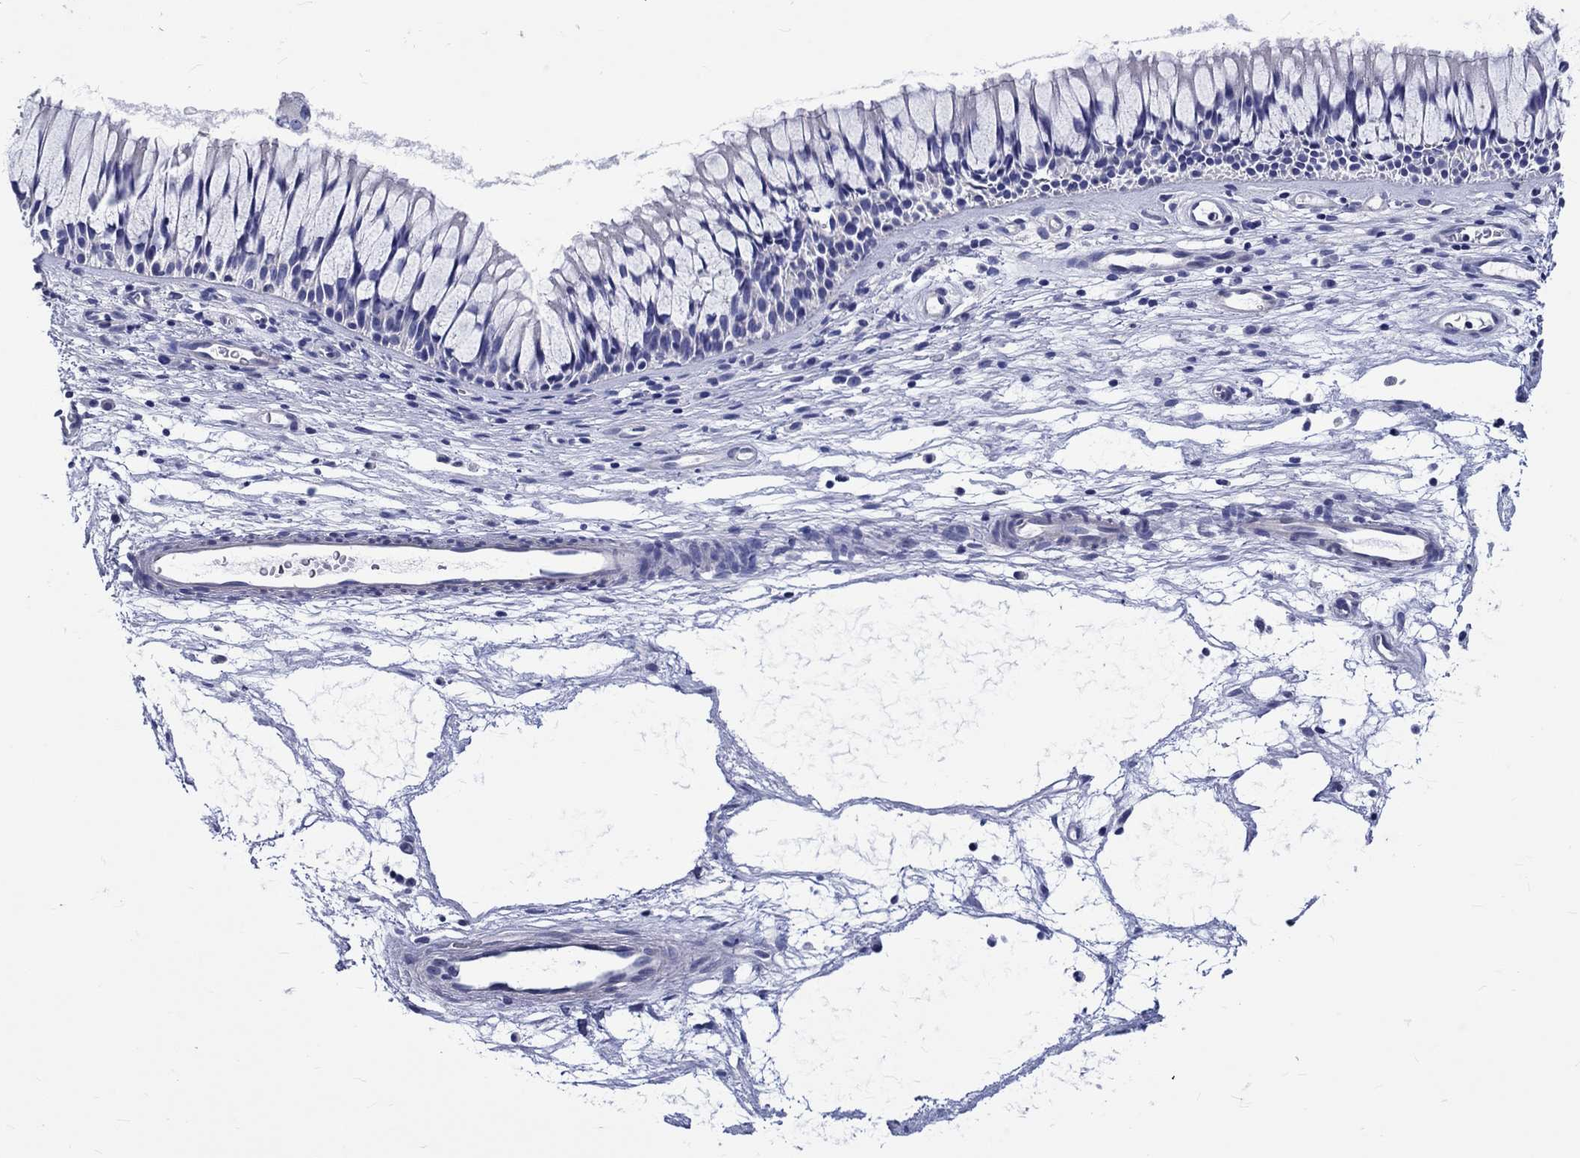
{"staining": {"intensity": "negative", "quantity": "none", "location": "none"}, "tissue": "nasopharynx", "cell_type": "Respiratory epithelial cells", "image_type": "normal", "snomed": [{"axis": "morphology", "description": "Normal tissue, NOS"}, {"axis": "topography", "description": "Nasopharynx"}], "caption": "The image demonstrates no significant staining in respiratory epithelial cells of nasopharynx. (DAB (3,3'-diaminobenzidine) IHC, high magnification).", "gene": "SH2D7", "patient": {"sex": "male", "age": 51}}